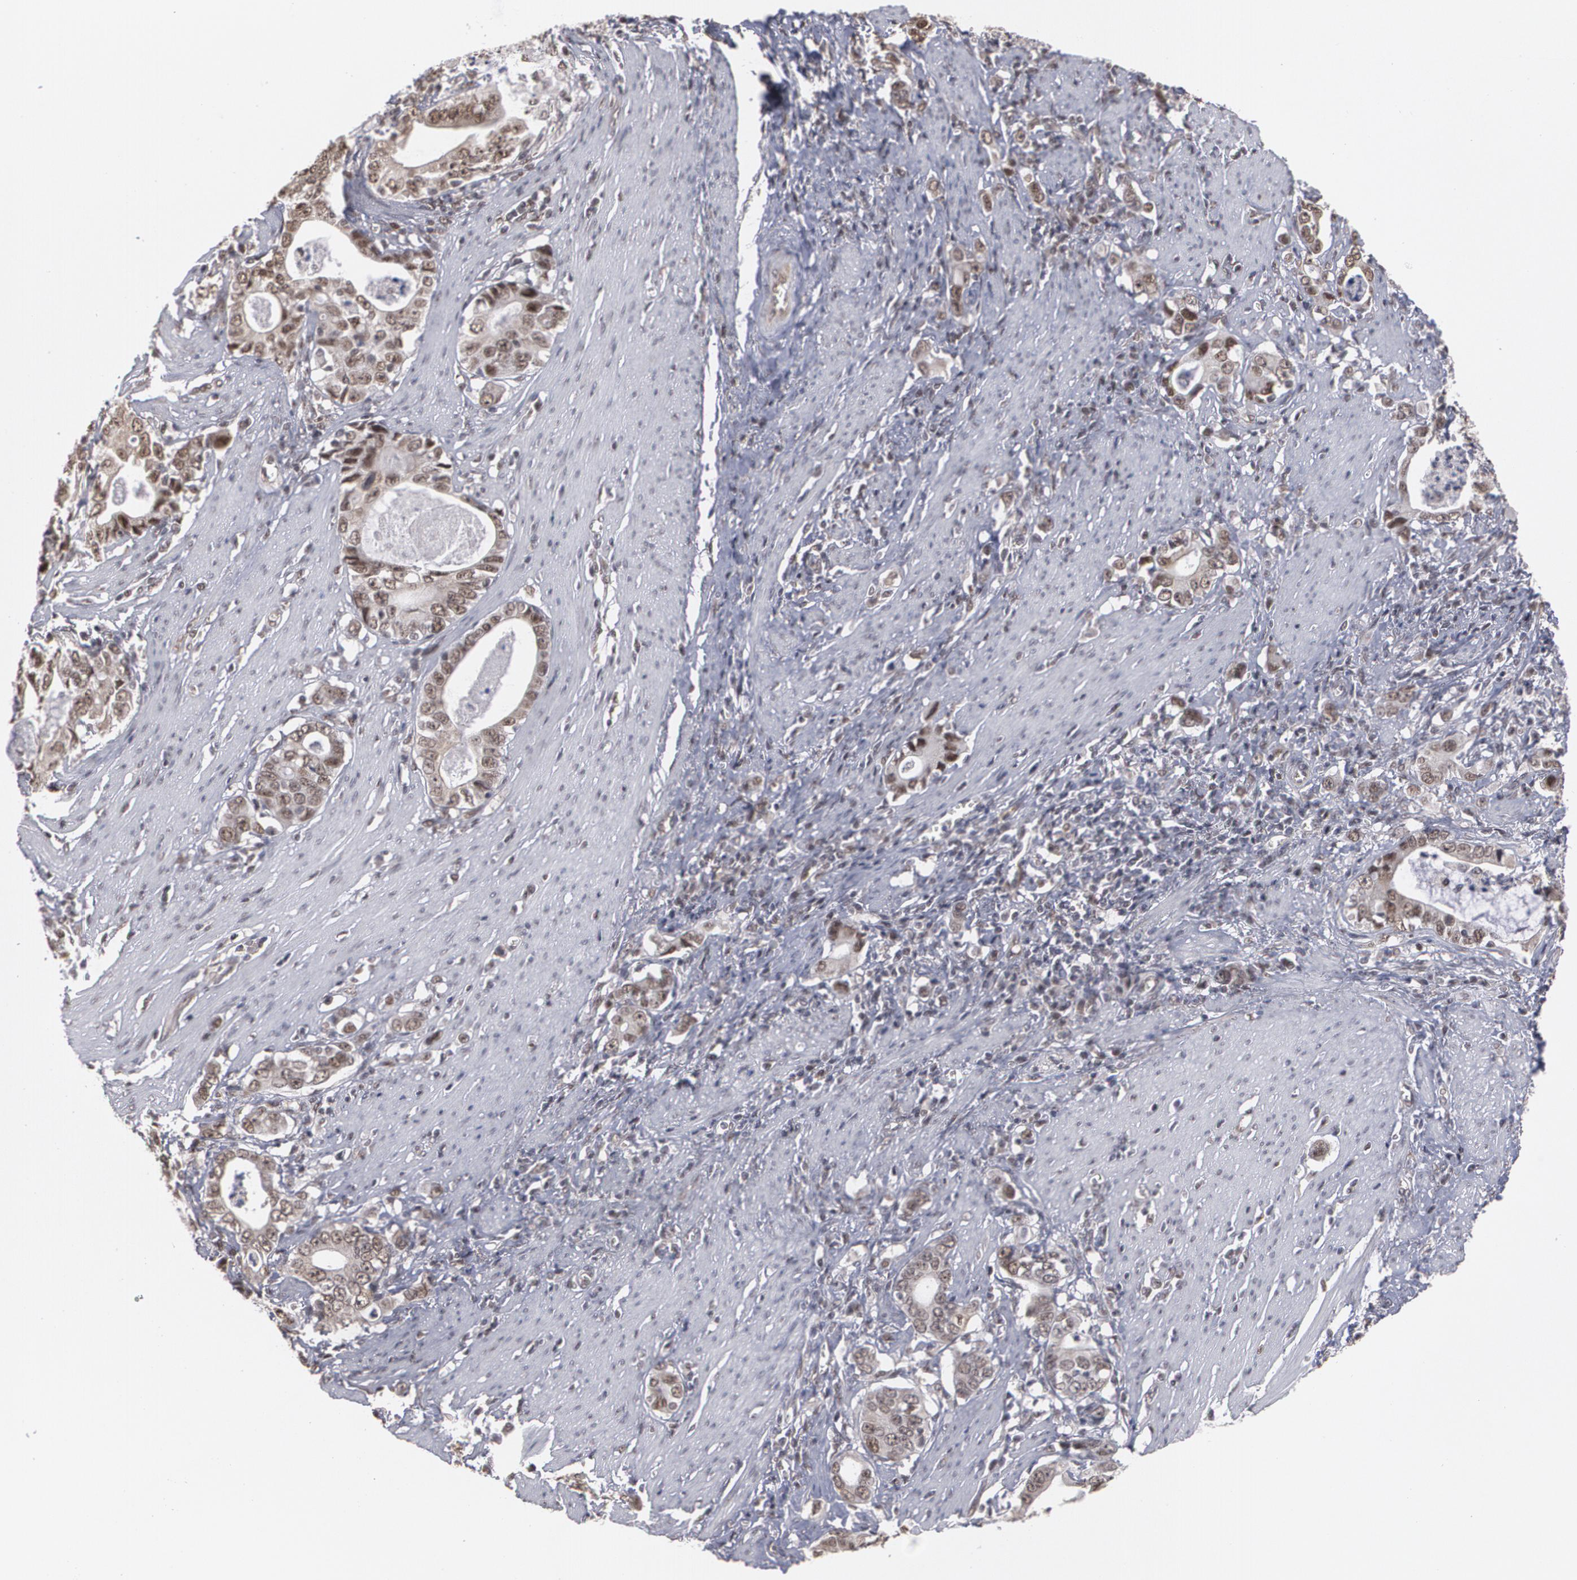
{"staining": {"intensity": "moderate", "quantity": ">75%", "location": "cytoplasmic/membranous,nuclear"}, "tissue": "stomach cancer", "cell_type": "Tumor cells", "image_type": "cancer", "snomed": [{"axis": "morphology", "description": "Adenocarcinoma, NOS"}, {"axis": "topography", "description": "Stomach, lower"}], "caption": "Stomach cancer stained with a protein marker exhibits moderate staining in tumor cells.", "gene": "ZNF75A", "patient": {"sex": "female", "age": 72}}